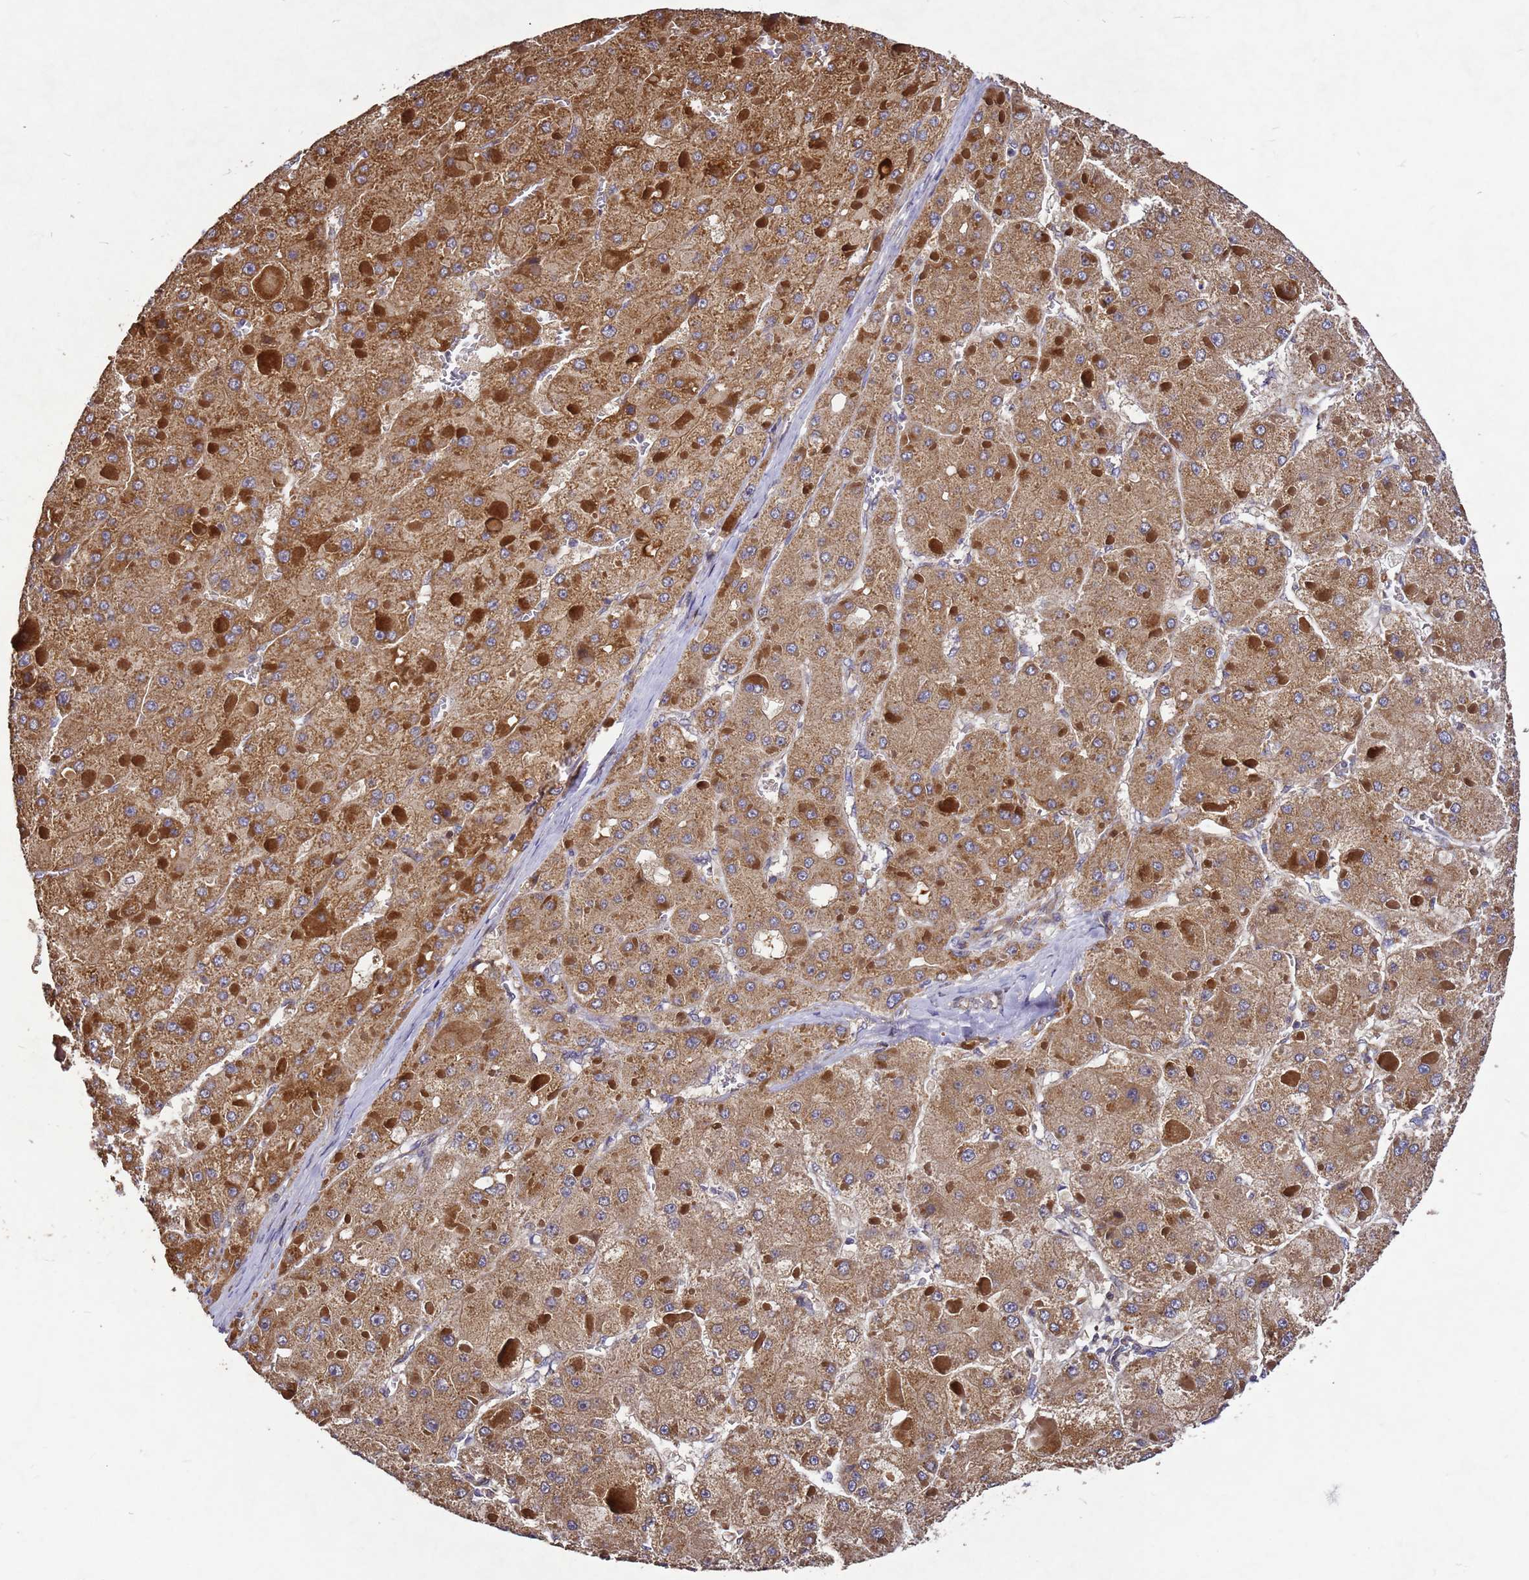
{"staining": {"intensity": "moderate", "quantity": ">75%", "location": "cytoplasmic/membranous"}, "tissue": "liver cancer", "cell_type": "Tumor cells", "image_type": "cancer", "snomed": [{"axis": "morphology", "description": "Carcinoma, Hepatocellular, NOS"}, {"axis": "topography", "description": "Liver"}], "caption": "Hepatocellular carcinoma (liver) stained with immunohistochemistry demonstrates moderate cytoplasmic/membranous staining in approximately >75% of tumor cells.", "gene": "RSPRY1", "patient": {"sex": "female", "age": 73}}